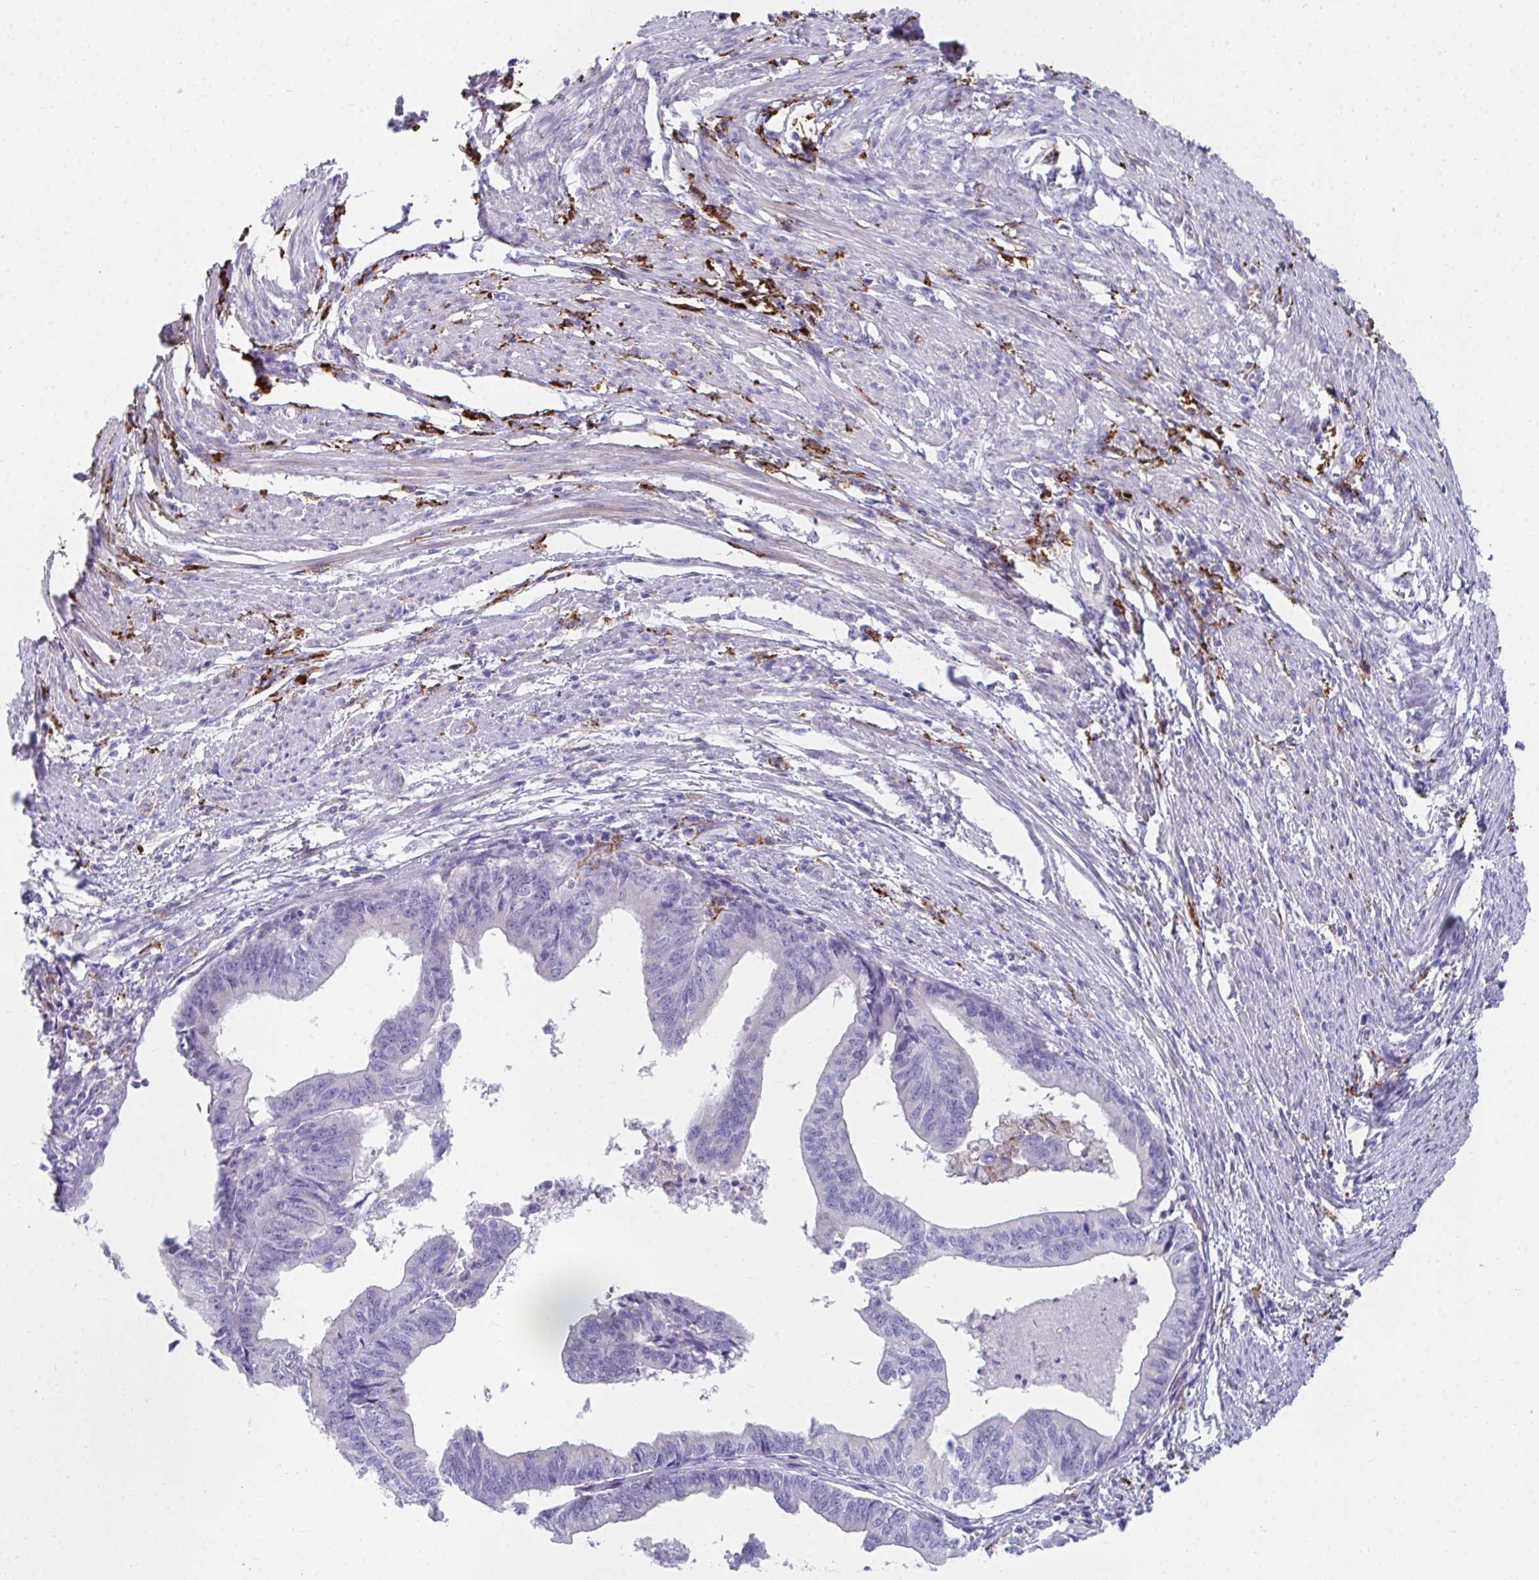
{"staining": {"intensity": "negative", "quantity": "none", "location": "none"}, "tissue": "endometrial cancer", "cell_type": "Tumor cells", "image_type": "cancer", "snomed": [{"axis": "morphology", "description": "Adenocarcinoma, NOS"}, {"axis": "topography", "description": "Endometrium"}], "caption": "There is no significant expression in tumor cells of adenocarcinoma (endometrial).", "gene": "CD163", "patient": {"sex": "female", "age": 65}}